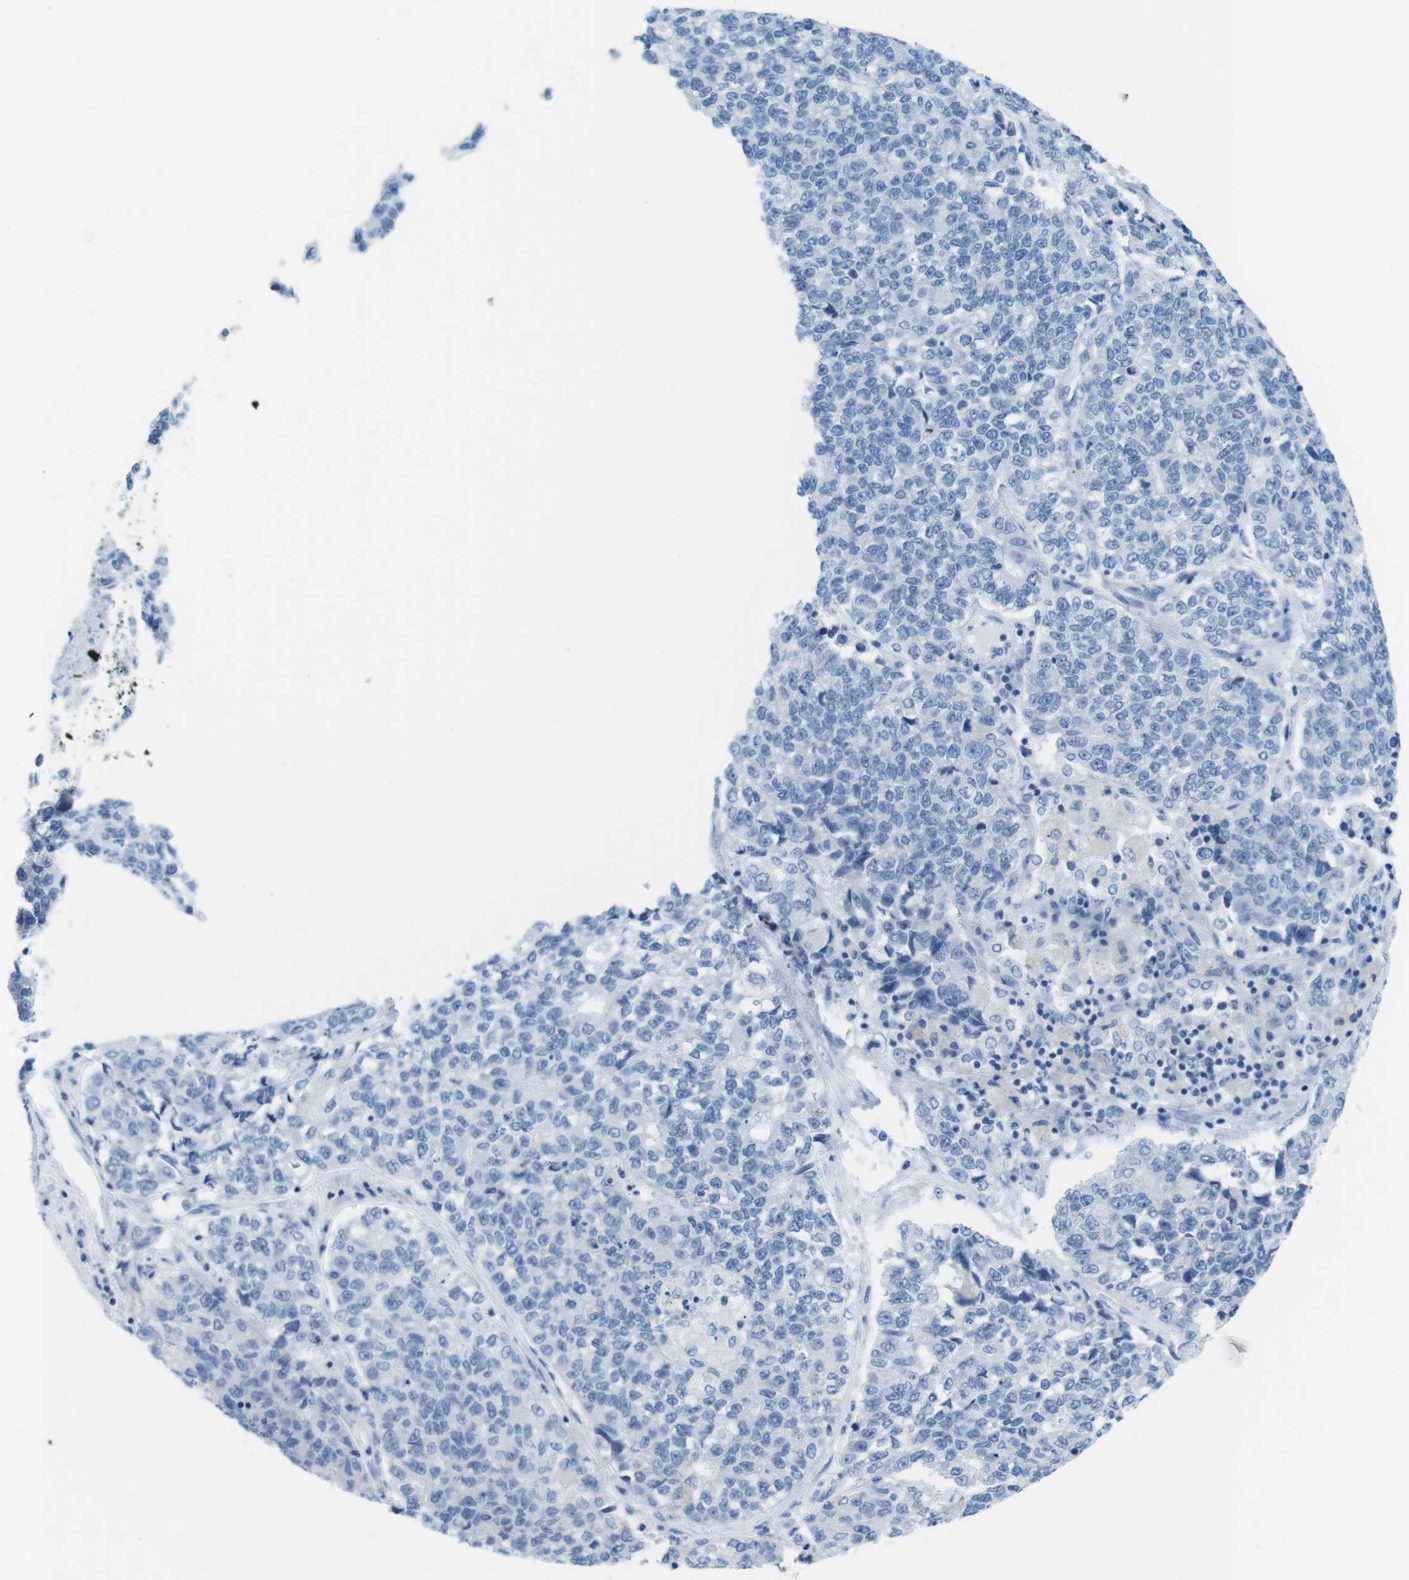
{"staining": {"intensity": "negative", "quantity": "none", "location": "none"}, "tissue": "lung cancer", "cell_type": "Tumor cells", "image_type": "cancer", "snomed": [{"axis": "morphology", "description": "Adenocarcinoma, NOS"}, {"axis": "topography", "description": "Lung"}], "caption": "Tumor cells are negative for protein expression in human adenocarcinoma (lung).", "gene": "GAP43", "patient": {"sex": "male", "age": 49}}